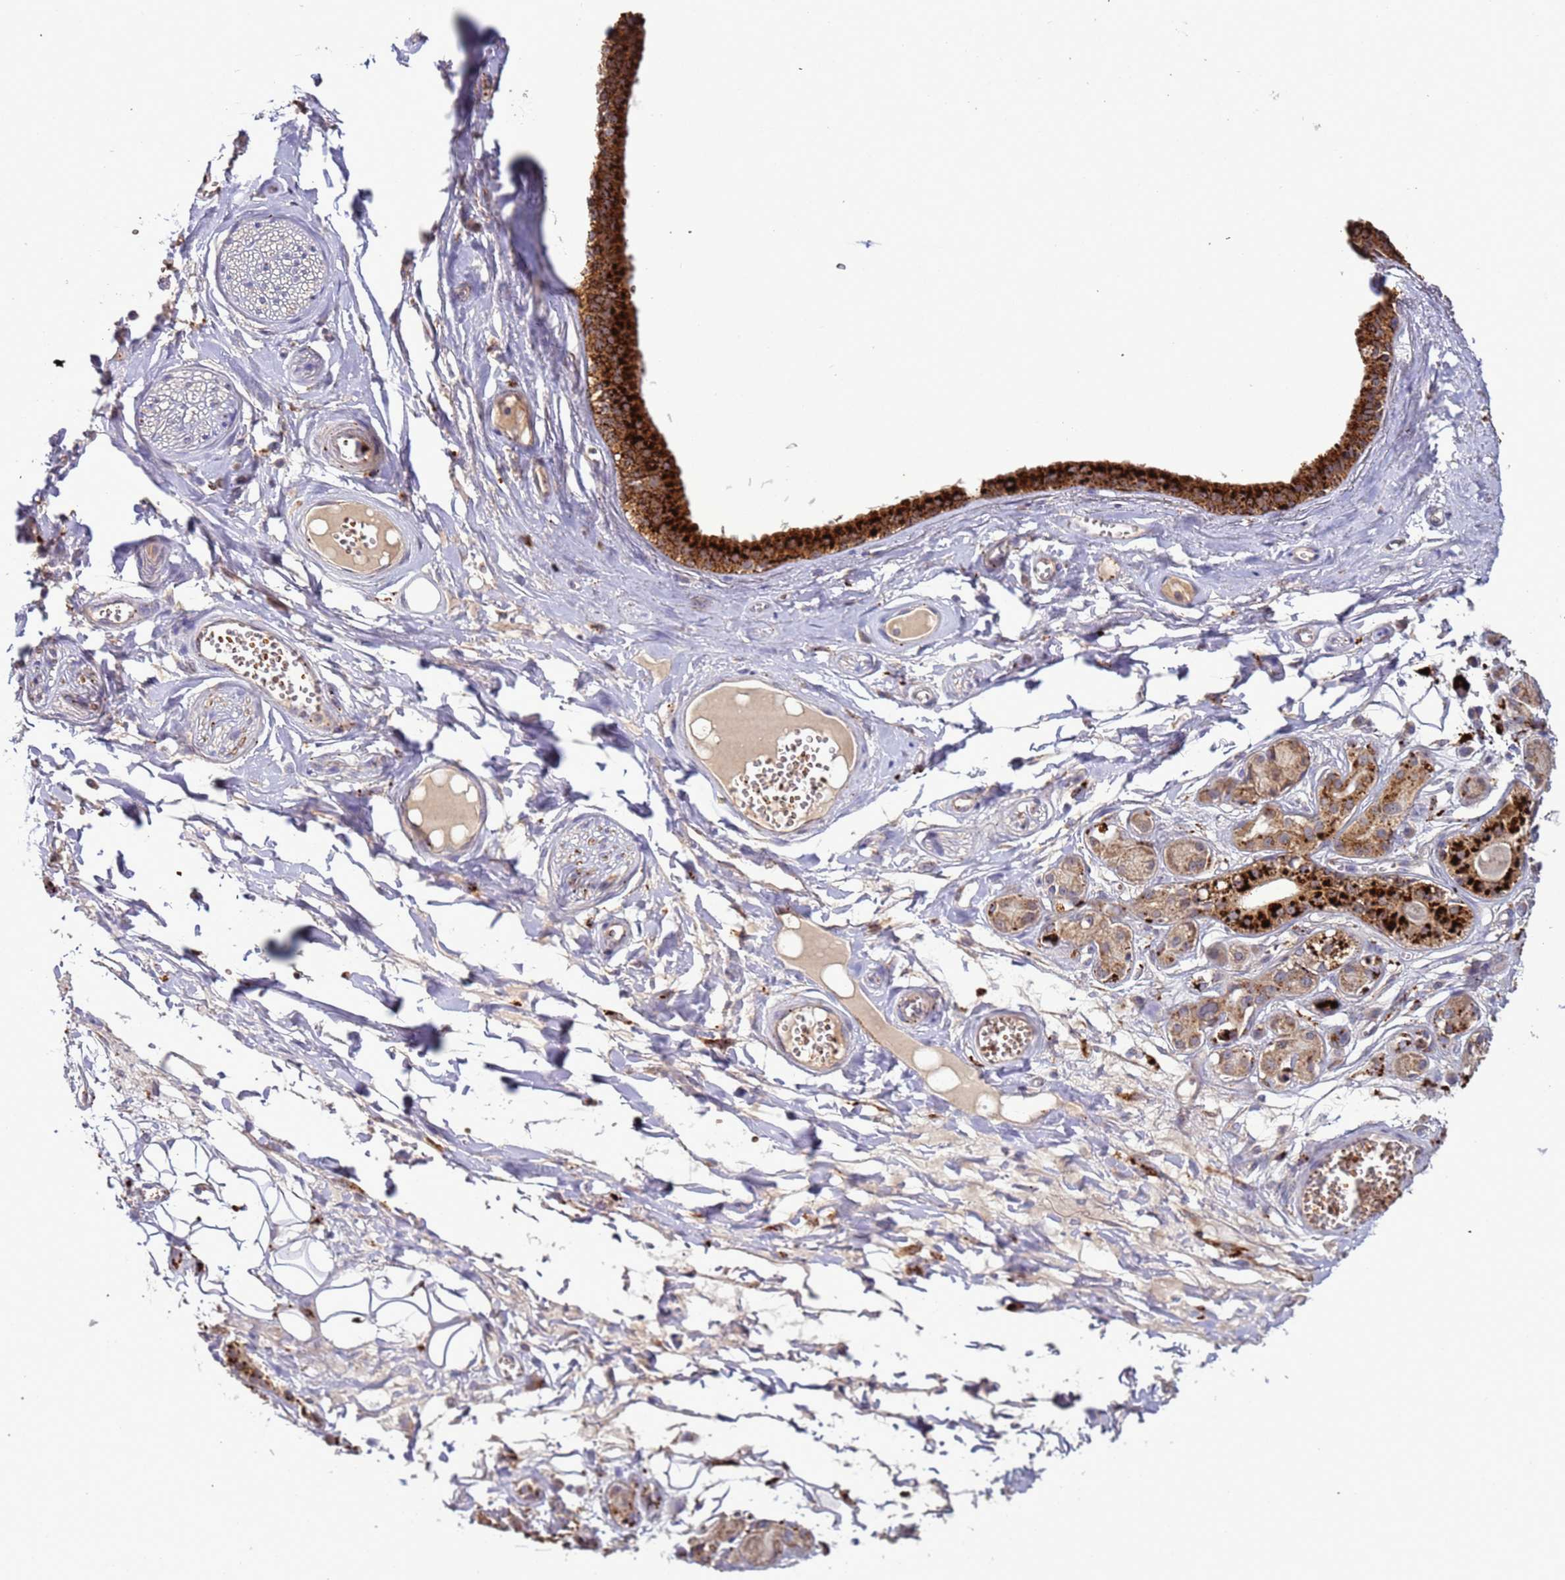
{"staining": {"intensity": "negative", "quantity": "none", "location": "none"}, "tissue": "adipose tissue", "cell_type": "Adipocytes", "image_type": "normal", "snomed": [{"axis": "morphology", "description": "Normal tissue, NOS"}, {"axis": "morphology", "description": "Inflammation, NOS"}, {"axis": "topography", "description": "Salivary gland"}, {"axis": "topography", "description": "Peripheral nerve tissue"}], "caption": "Adipocytes are negative for protein expression in unremarkable human adipose tissue. (DAB (3,3'-diaminobenzidine) immunohistochemistry (IHC) with hematoxylin counter stain).", "gene": "VPS36", "patient": {"sex": "female", "age": 75}}